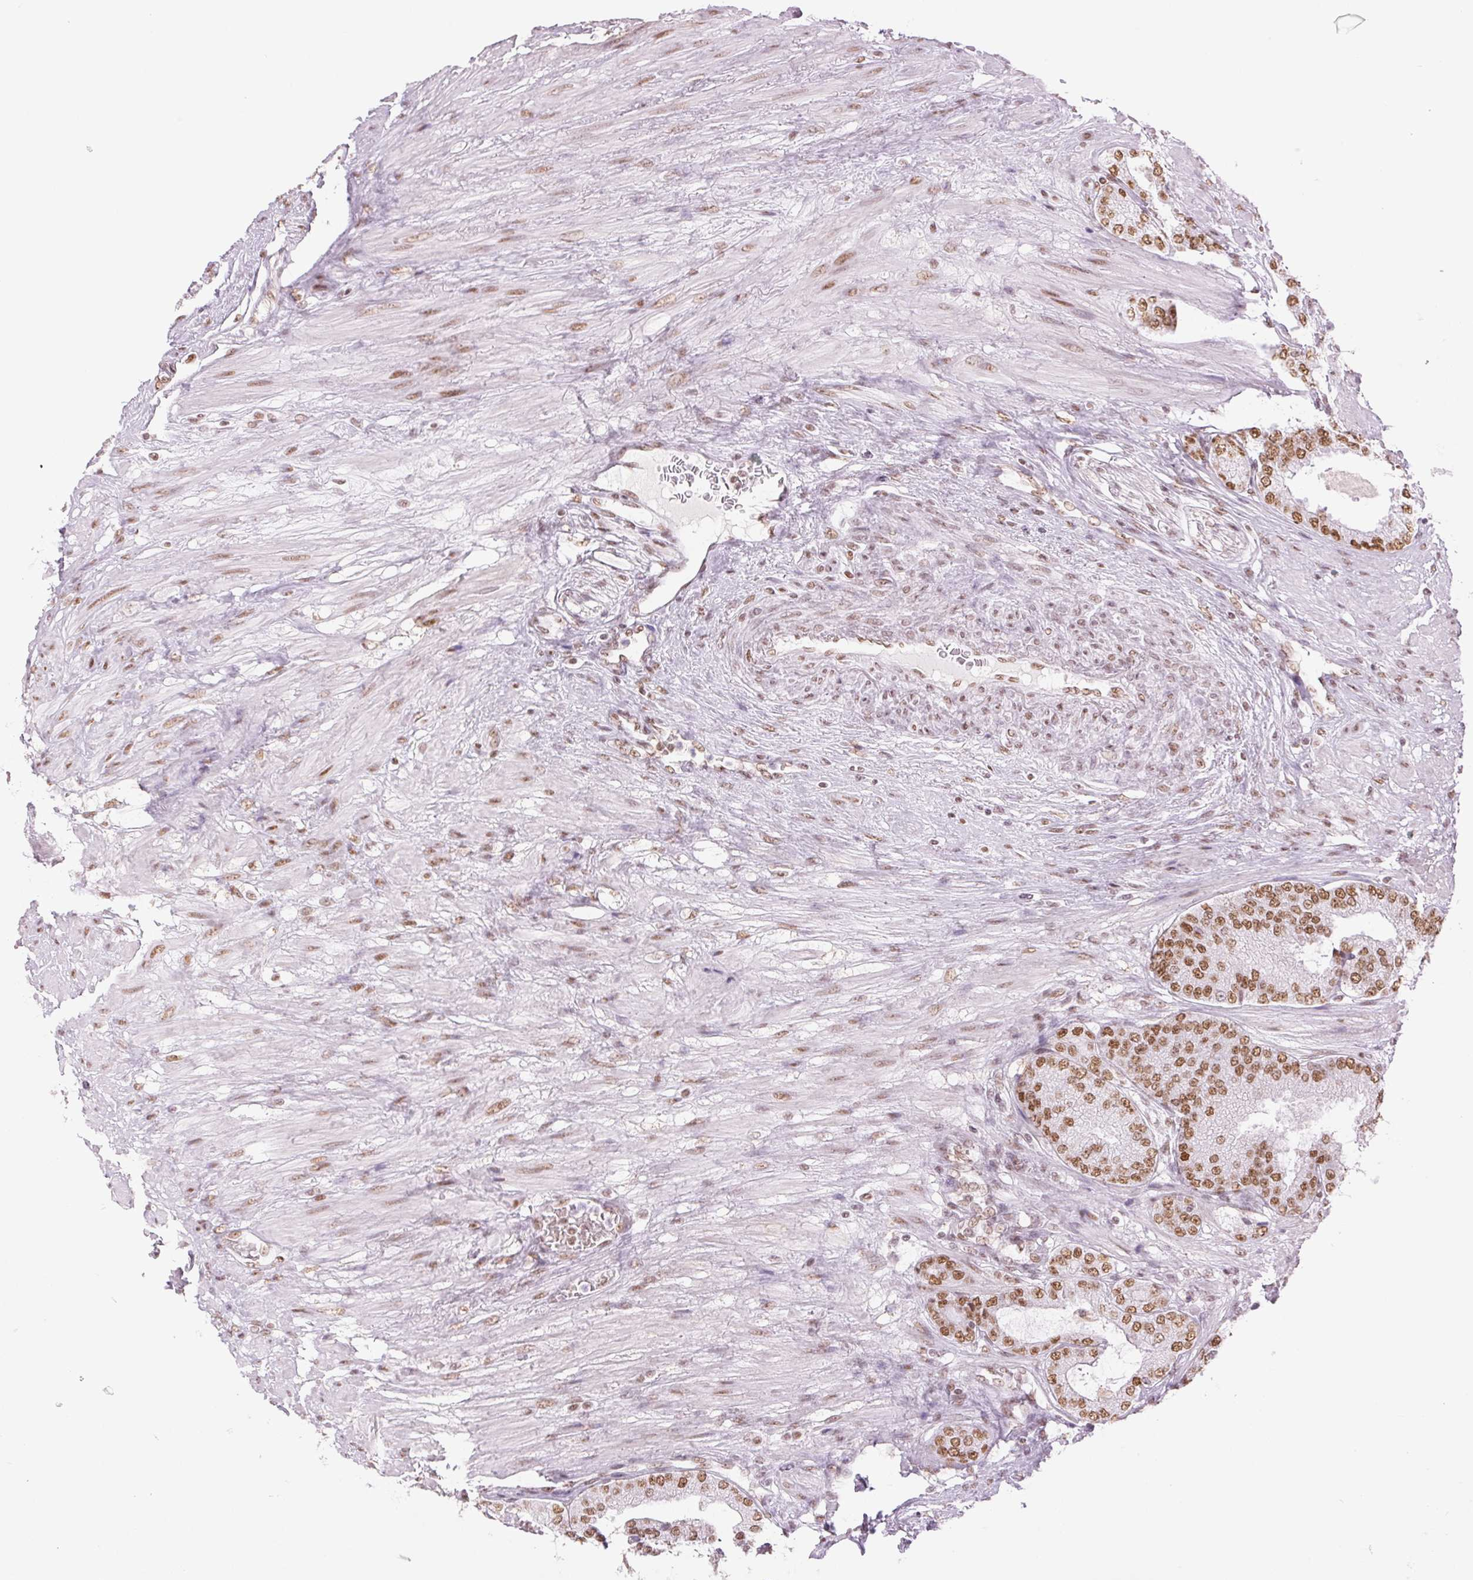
{"staining": {"intensity": "moderate", "quantity": ">75%", "location": "nuclear"}, "tissue": "prostate cancer", "cell_type": "Tumor cells", "image_type": "cancer", "snomed": [{"axis": "morphology", "description": "Adenocarcinoma, High grade"}, {"axis": "topography", "description": "Prostate"}], "caption": "Moderate nuclear expression is present in approximately >75% of tumor cells in adenocarcinoma (high-grade) (prostate).", "gene": "ZFR2", "patient": {"sex": "male", "age": 71}}